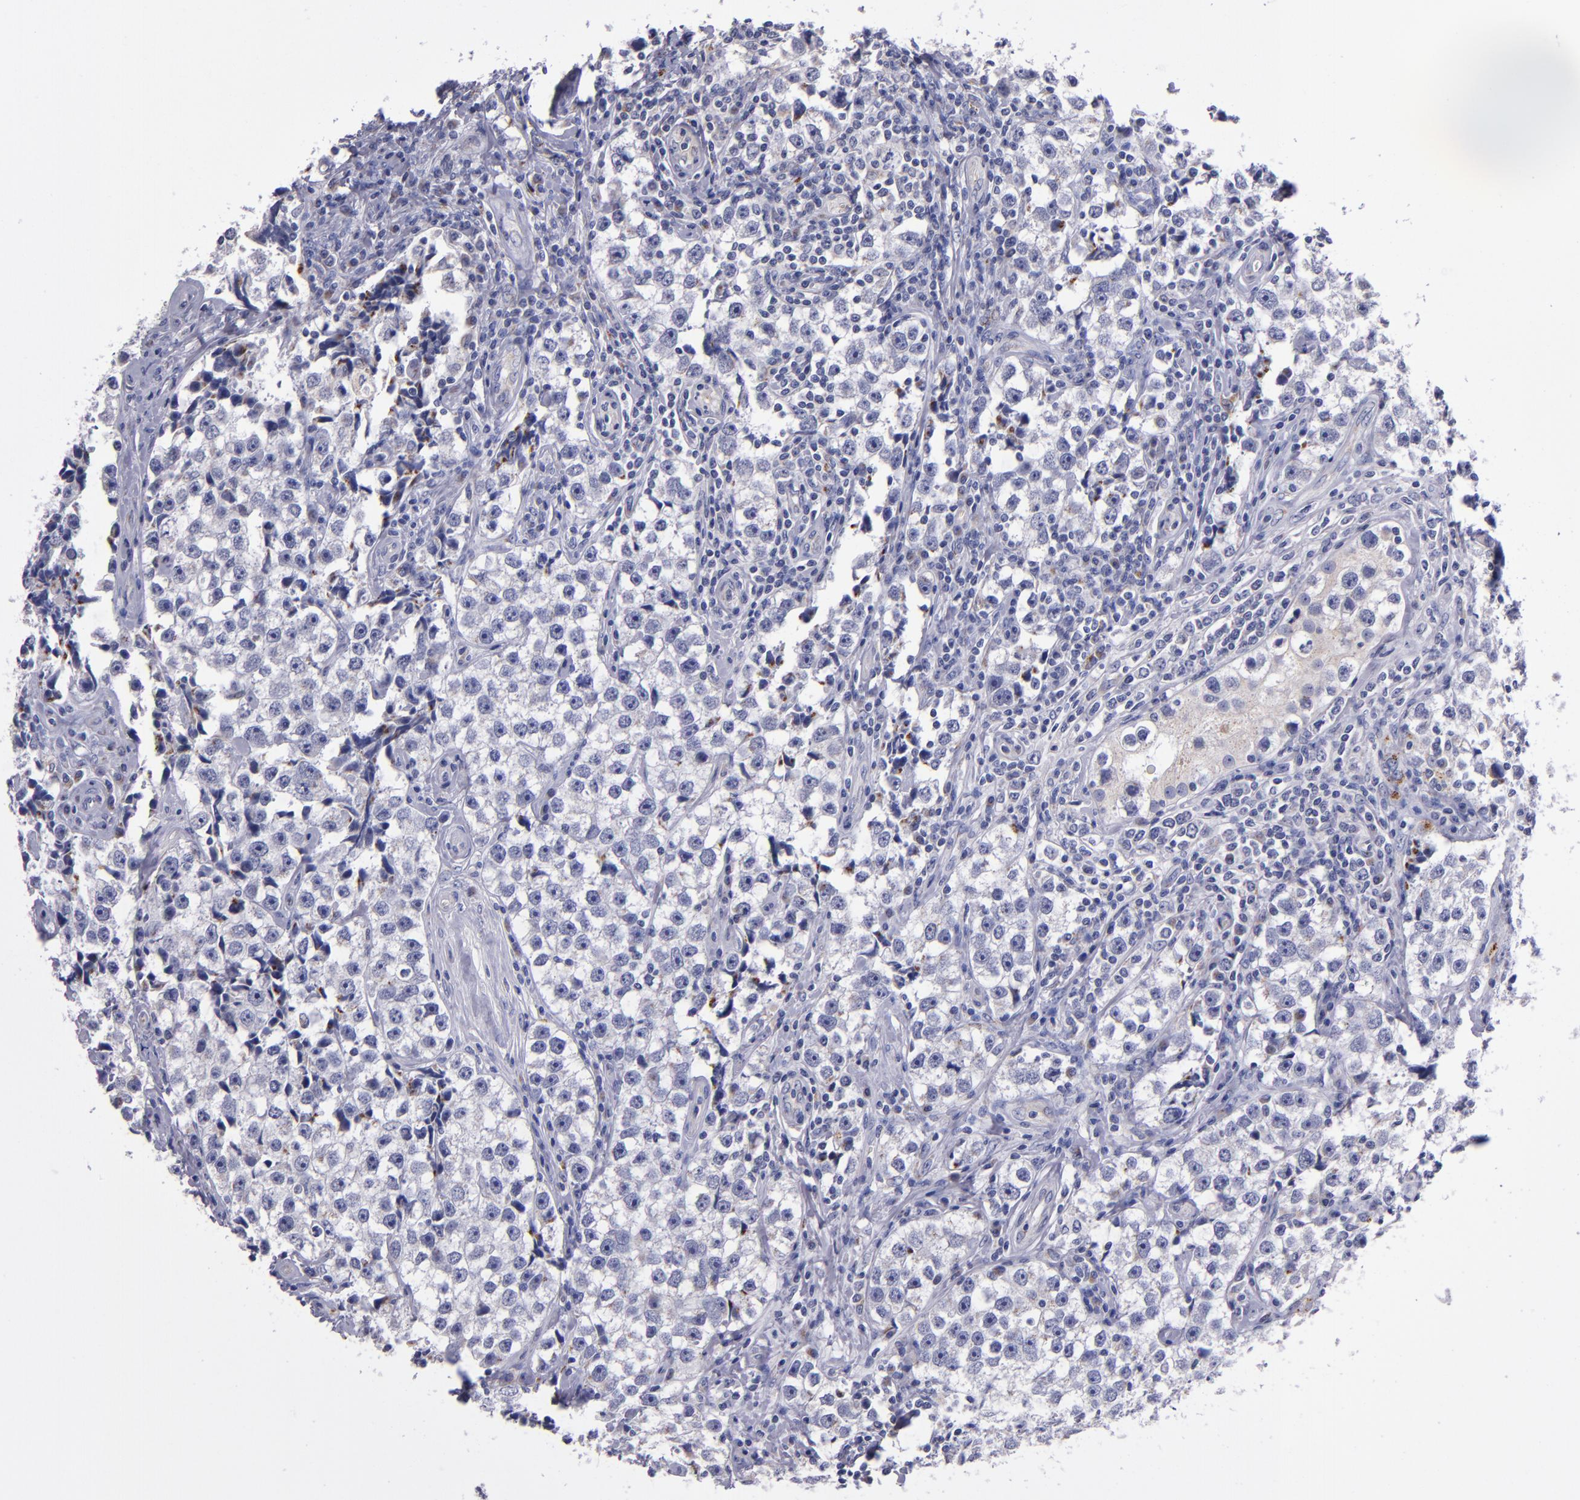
{"staining": {"intensity": "weak", "quantity": "<25%", "location": "cytoplasmic/membranous"}, "tissue": "testis cancer", "cell_type": "Tumor cells", "image_type": "cancer", "snomed": [{"axis": "morphology", "description": "Seminoma, NOS"}, {"axis": "topography", "description": "Testis"}], "caption": "Testis seminoma was stained to show a protein in brown. There is no significant positivity in tumor cells.", "gene": "RAB41", "patient": {"sex": "male", "age": 32}}